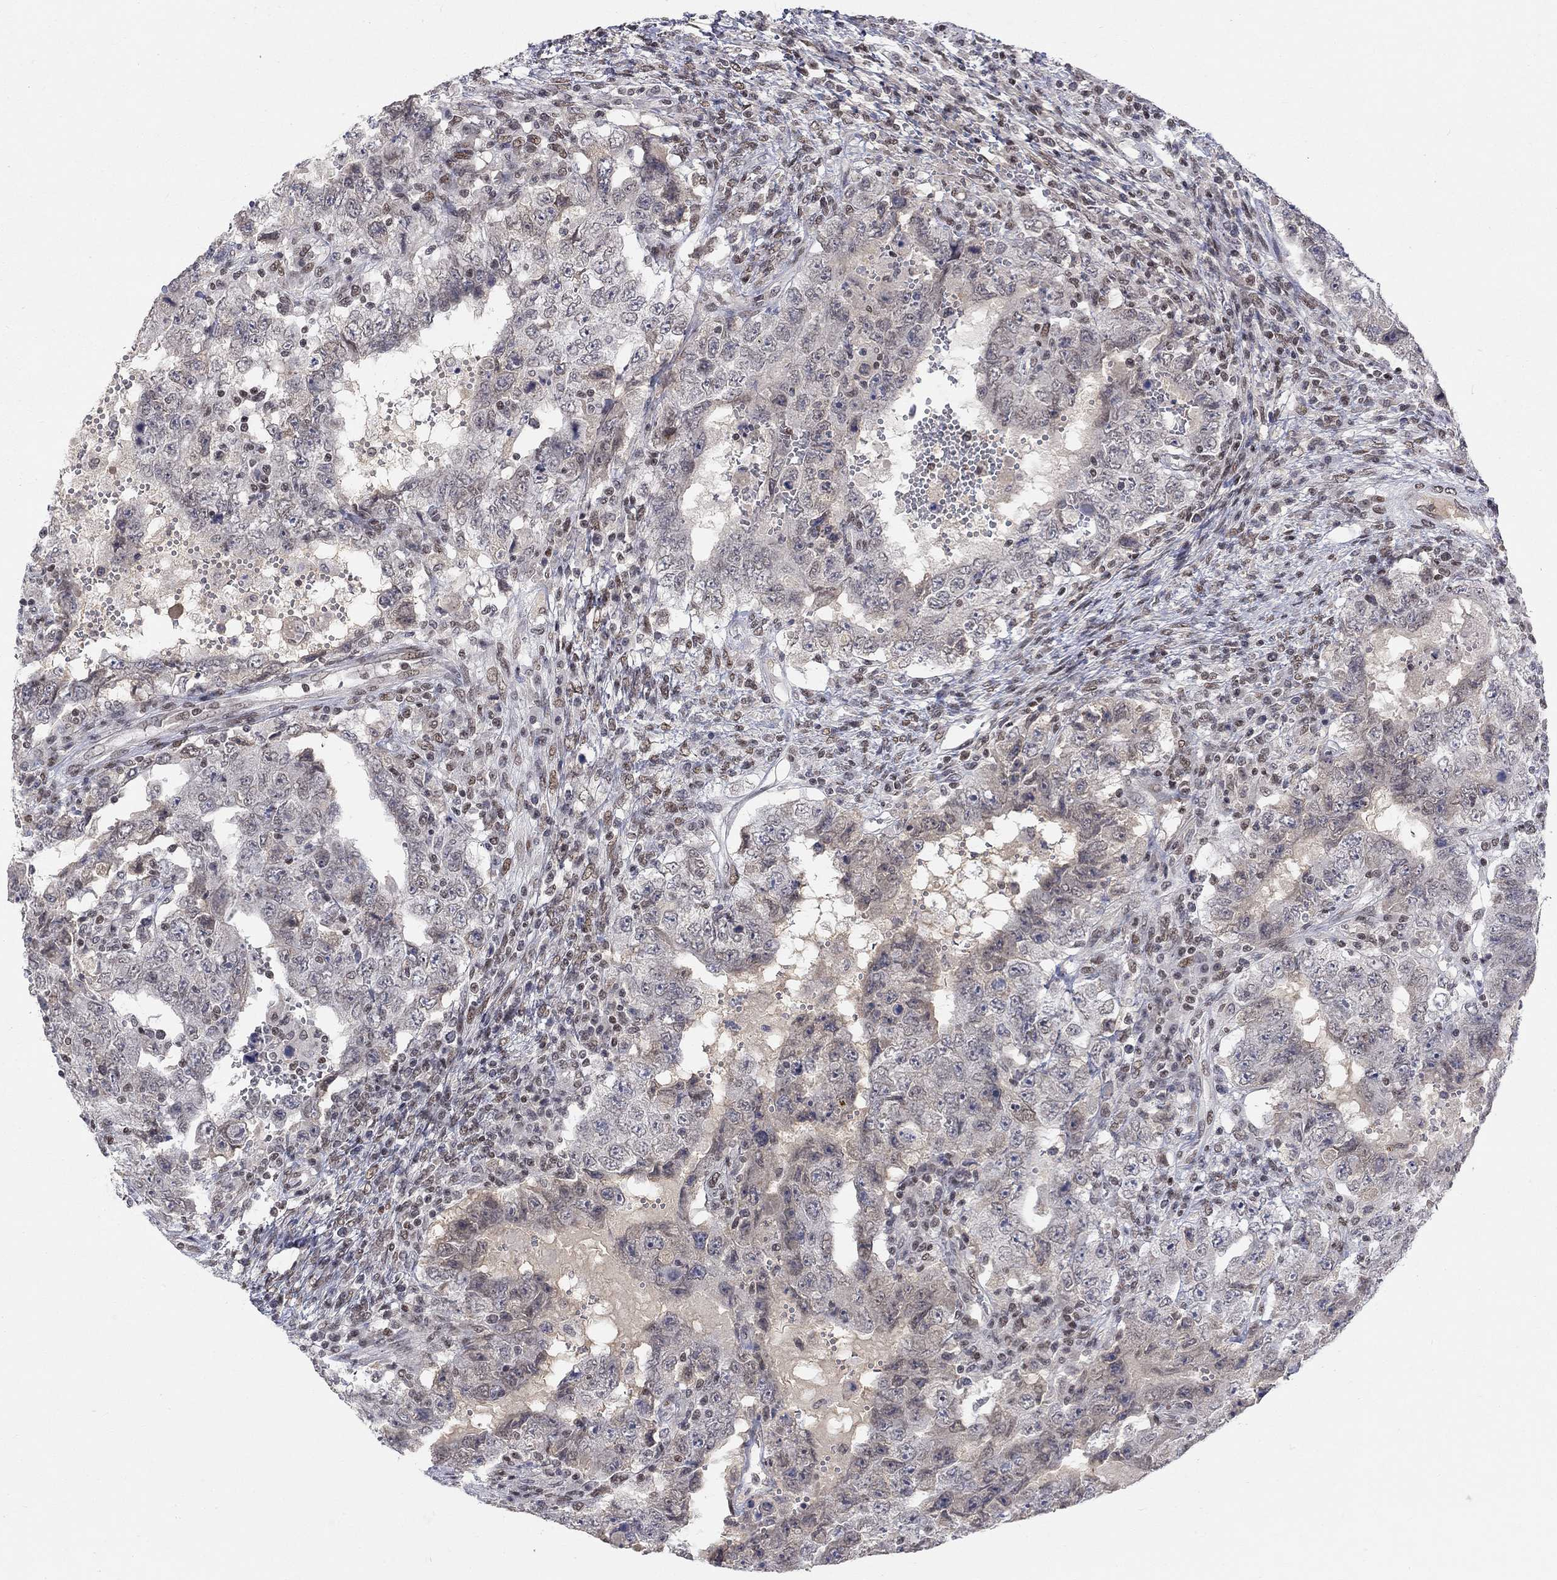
{"staining": {"intensity": "negative", "quantity": "none", "location": "none"}, "tissue": "testis cancer", "cell_type": "Tumor cells", "image_type": "cancer", "snomed": [{"axis": "morphology", "description": "Carcinoma, Embryonal, NOS"}, {"axis": "topography", "description": "Testis"}], "caption": "There is no significant expression in tumor cells of testis cancer (embryonal carcinoma).", "gene": "KLF12", "patient": {"sex": "male", "age": 26}}